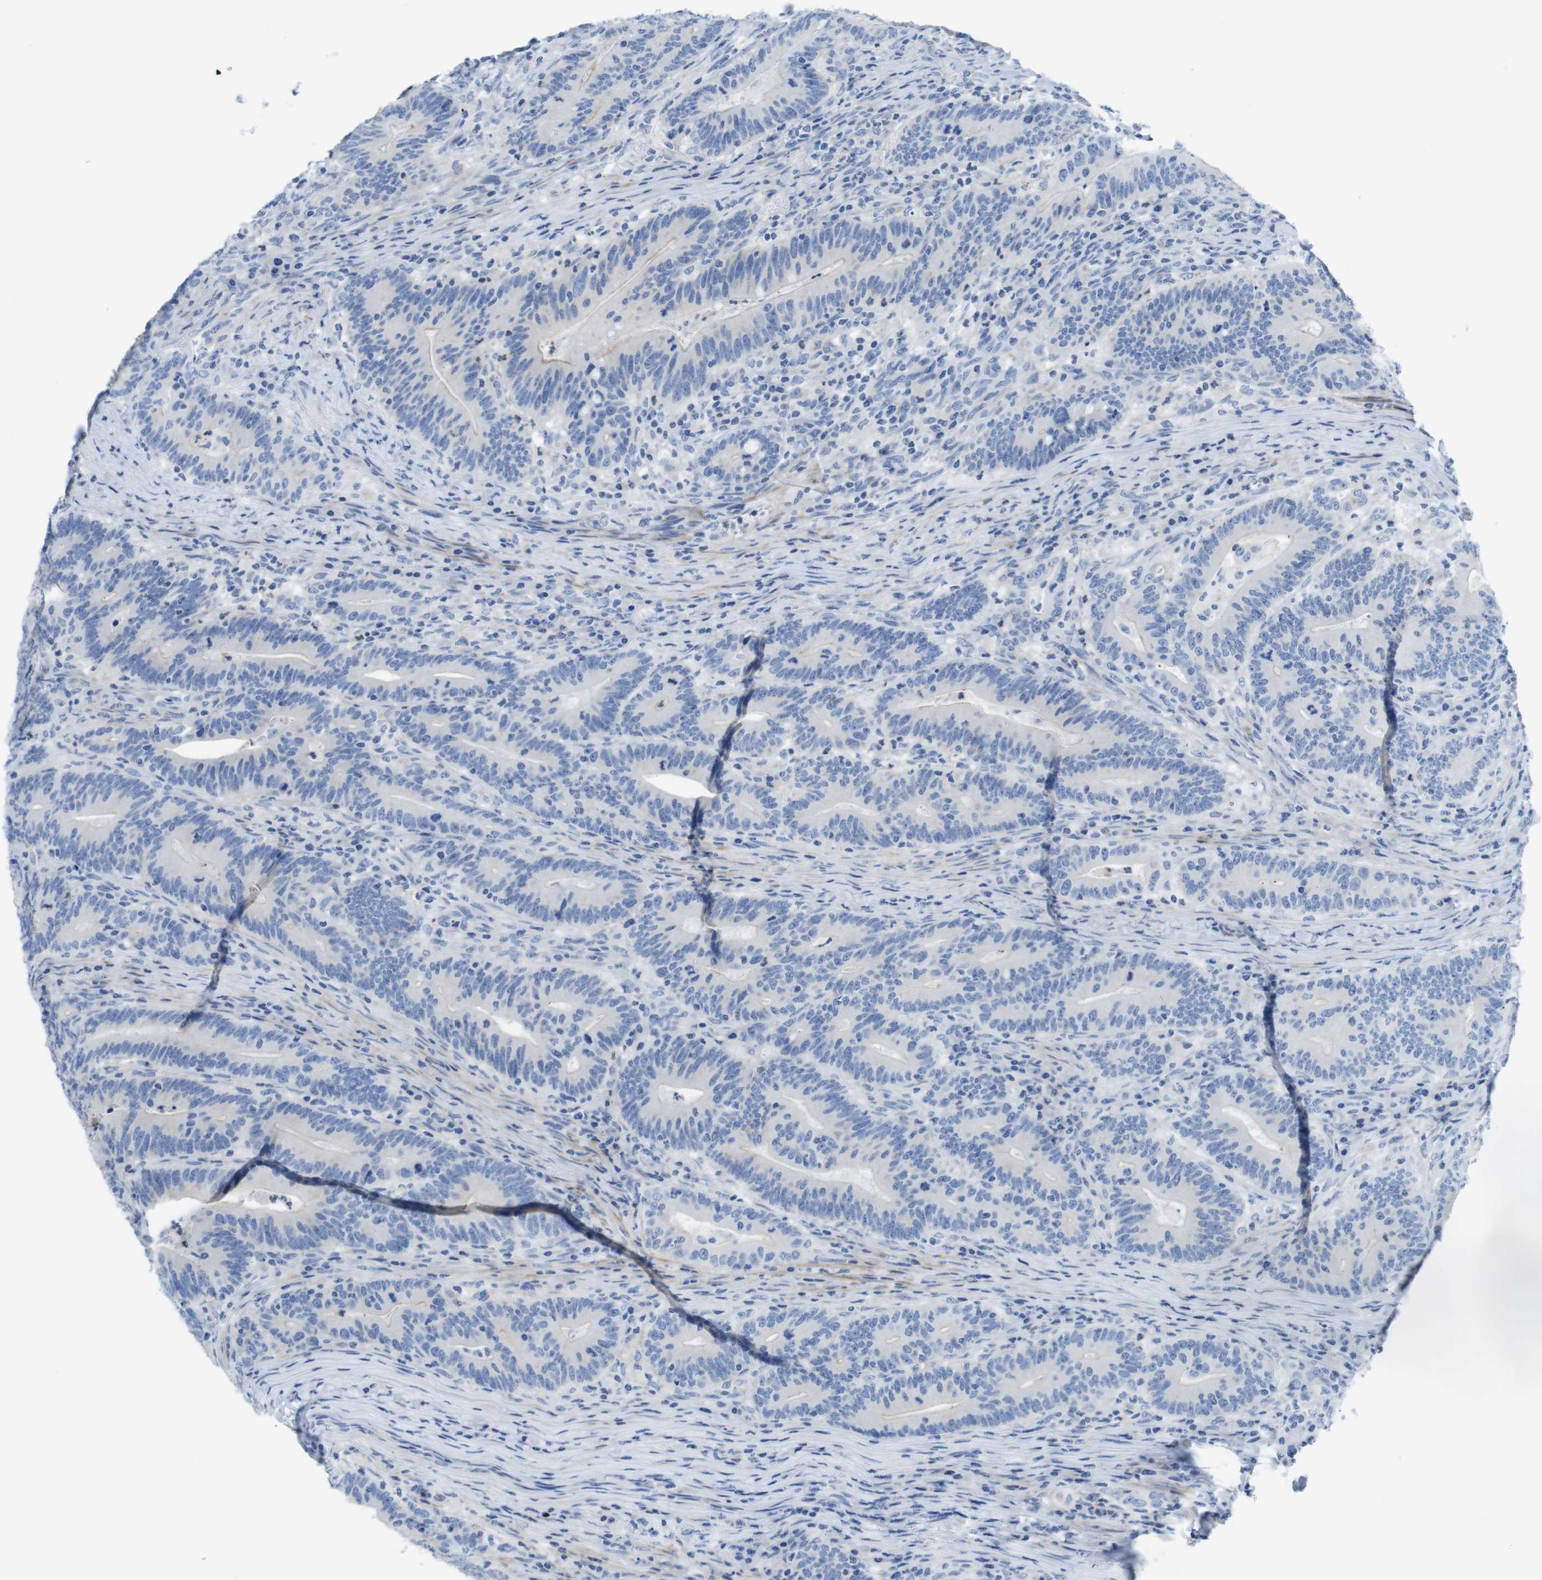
{"staining": {"intensity": "negative", "quantity": "none", "location": "none"}, "tissue": "colorectal cancer", "cell_type": "Tumor cells", "image_type": "cancer", "snomed": [{"axis": "morphology", "description": "Normal tissue, NOS"}, {"axis": "morphology", "description": "Adenocarcinoma, NOS"}, {"axis": "topography", "description": "Colon"}], "caption": "Histopathology image shows no protein expression in tumor cells of colorectal adenocarcinoma tissue.", "gene": "ASIC5", "patient": {"sex": "female", "age": 66}}